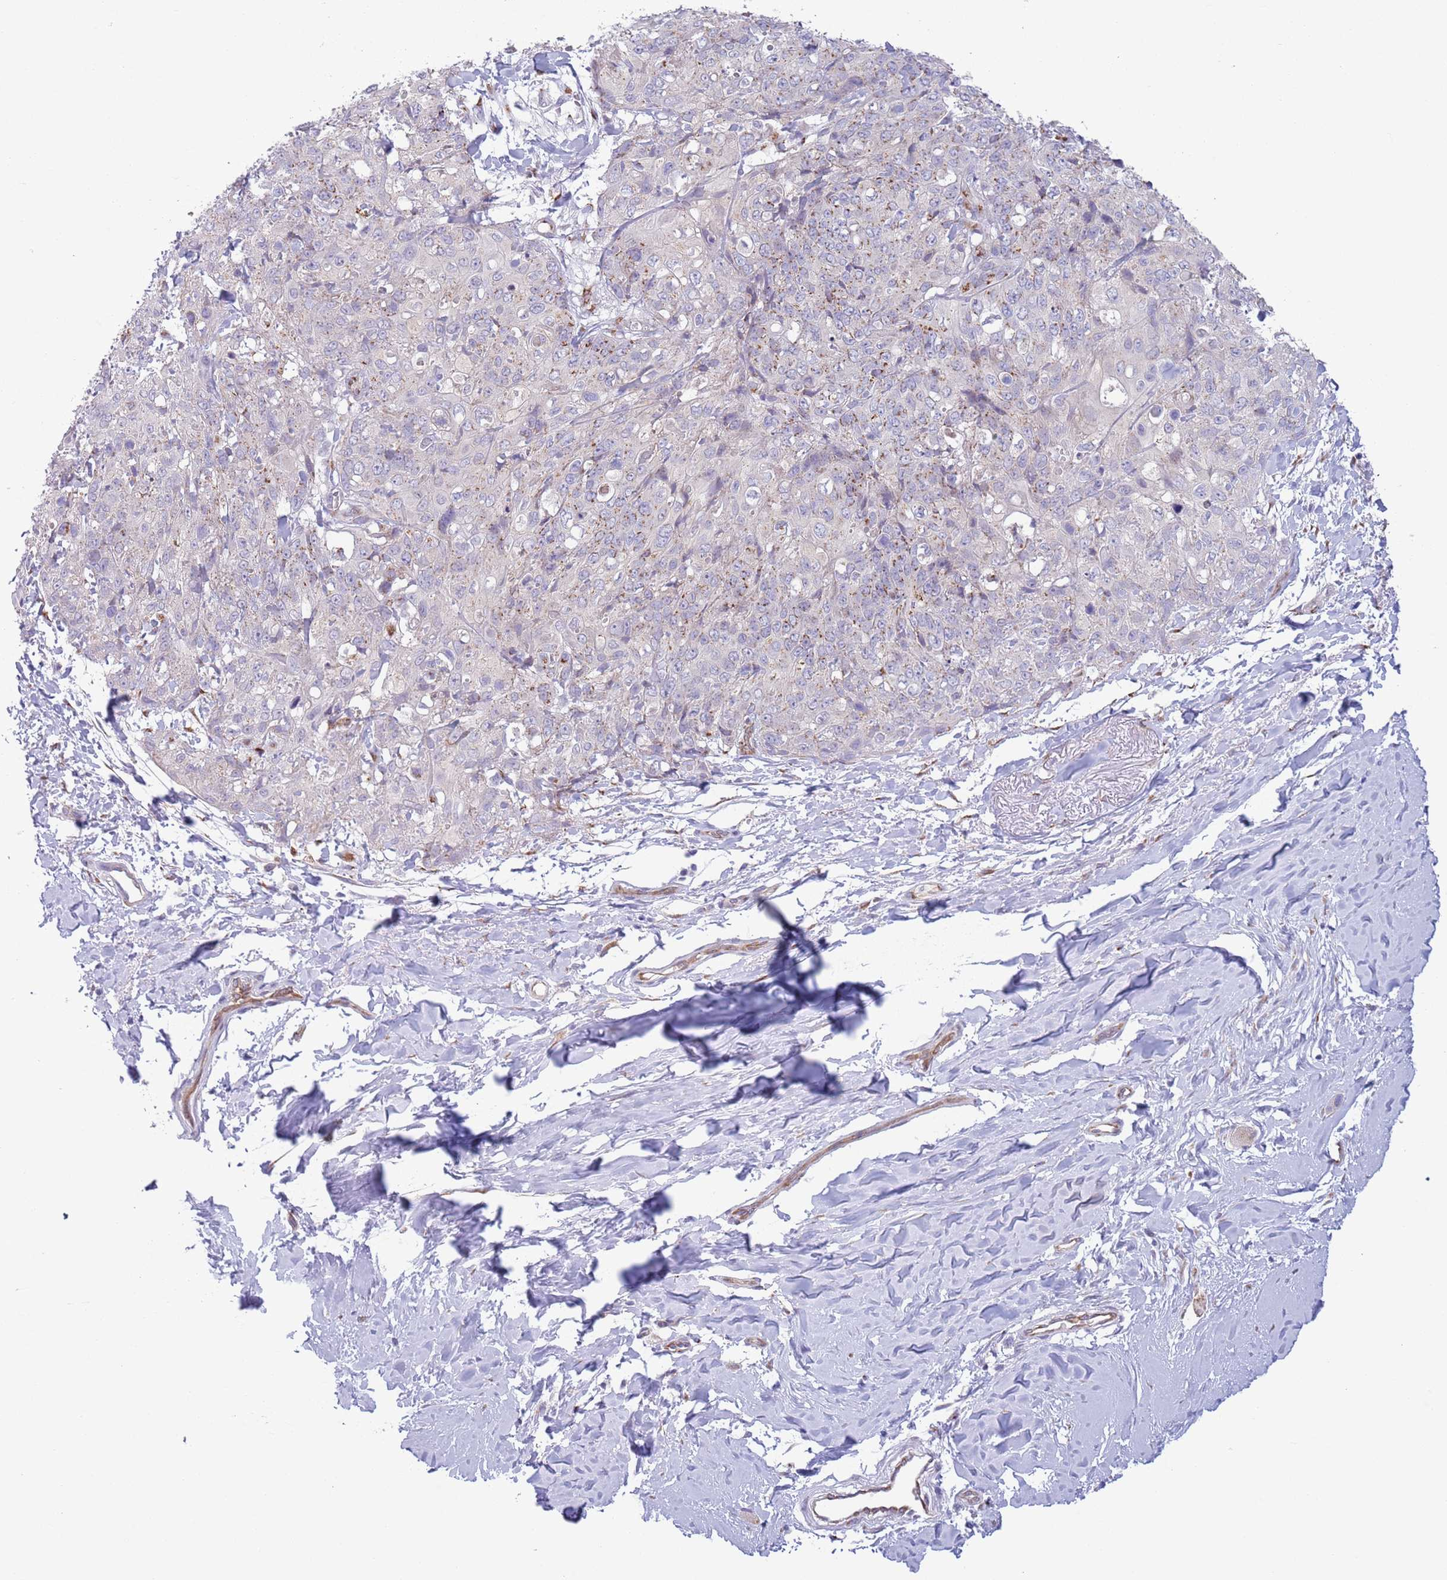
{"staining": {"intensity": "moderate", "quantity": "<25%", "location": "cytoplasmic/membranous"}, "tissue": "skin cancer", "cell_type": "Tumor cells", "image_type": "cancer", "snomed": [{"axis": "morphology", "description": "Squamous cell carcinoma, NOS"}, {"axis": "topography", "description": "Skin"}, {"axis": "topography", "description": "Vulva"}], "caption": "Immunohistochemical staining of skin squamous cell carcinoma exhibits low levels of moderate cytoplasmic/membranous protein expression in approximately <25% of tumor cells.", "gene": "C20orf96", "patient": {"sex": "female", "age": 85}}